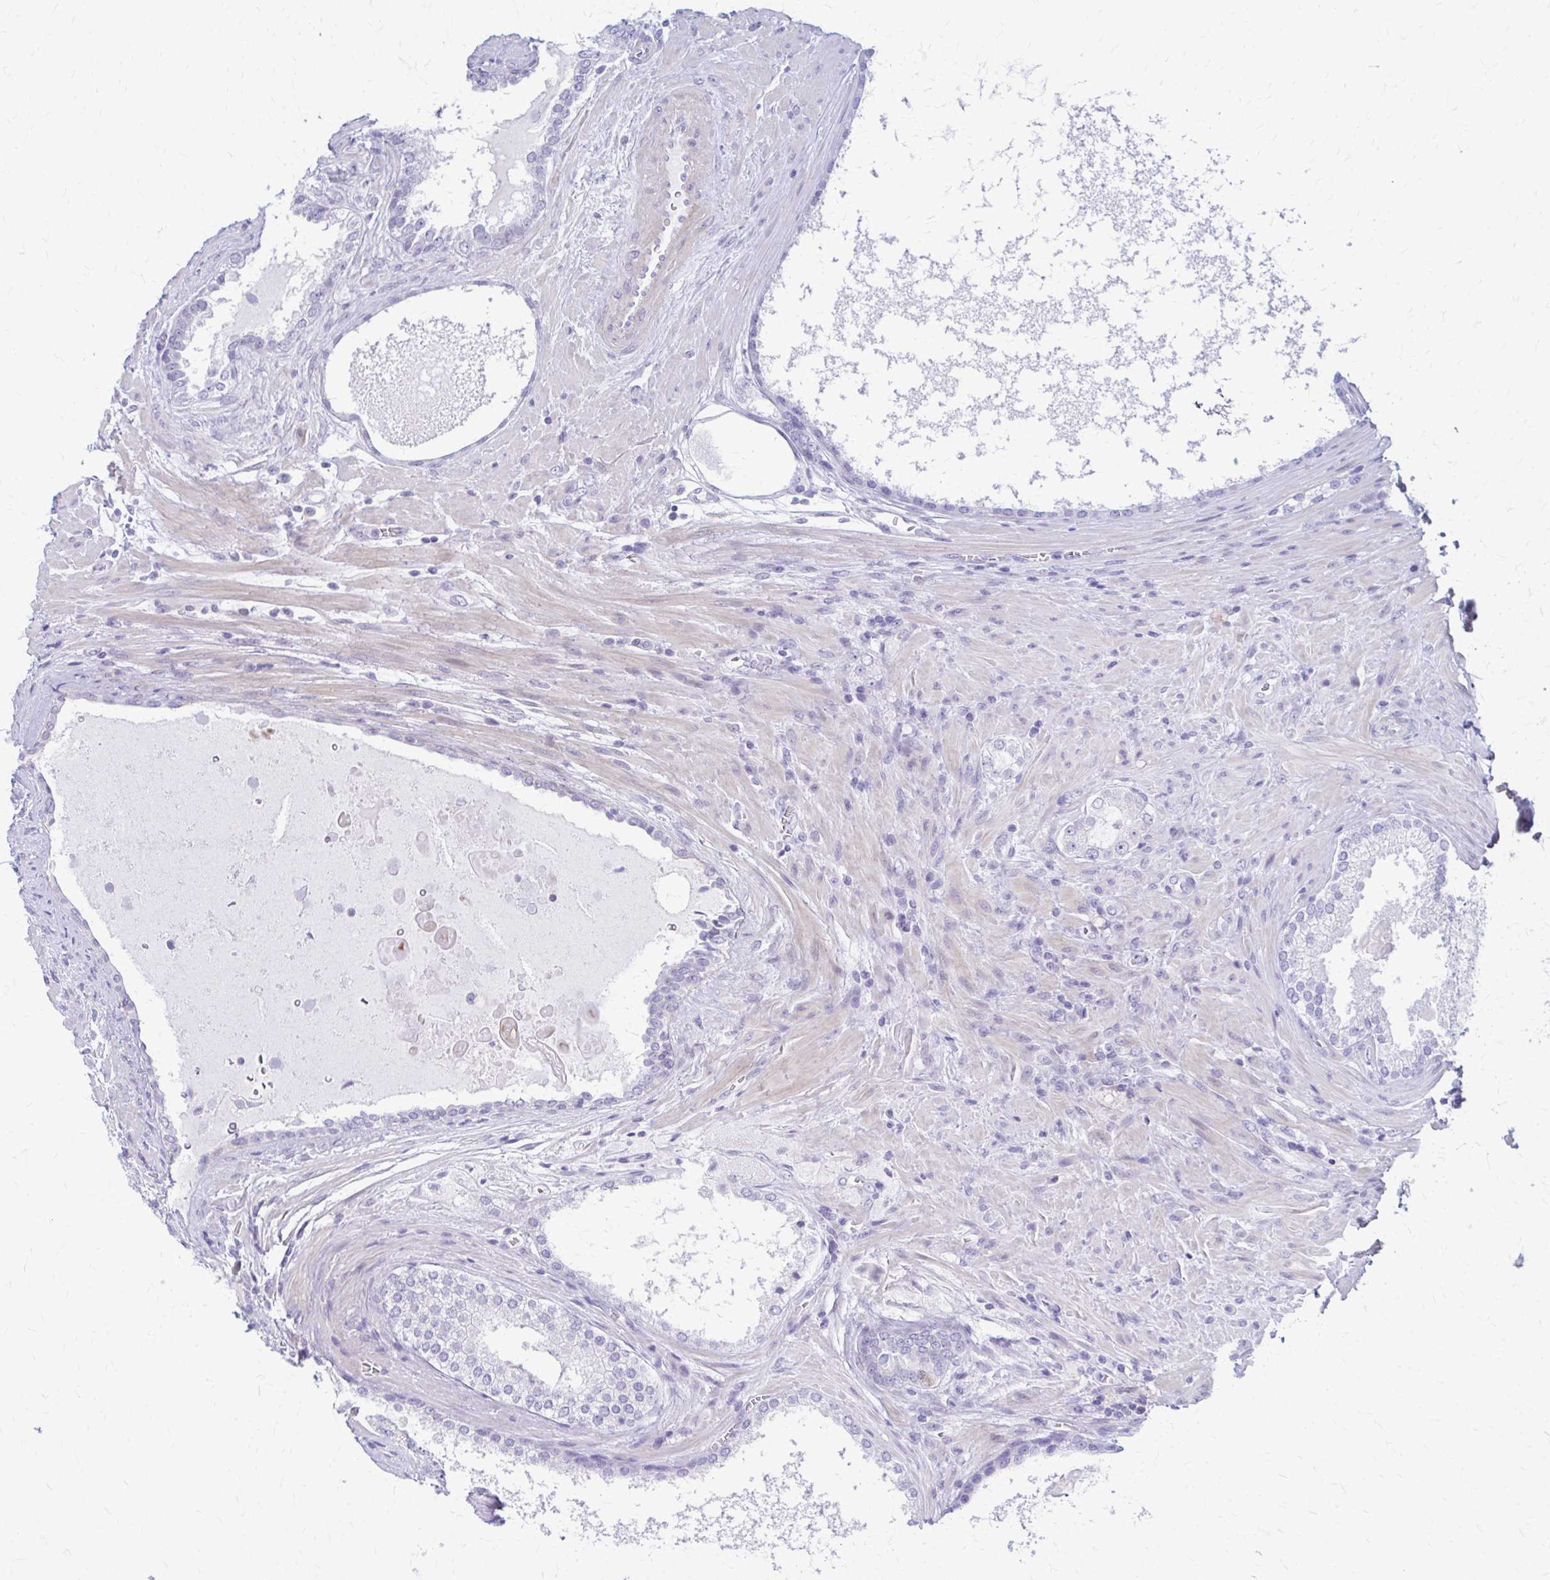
{"staining": {"intensity": "negative", "quantity": "none", "location": "none"}, "tissue": "prostate cancer", "cell_type": "Tumor cells", "image_type": "cancer", "snomed": [{"axis": "morphology", "description": "Adenocarcinoma, High grade"}, {"axis": "topography", "description": "Prostate"}], "caption": "Prostate high-grade adenocarcinoma was stained to show a protein in brown. There is no significant positivity in tumor cells.", "gene": "RHOBTB2", "patient": {"sex": "male", "age": 73}}